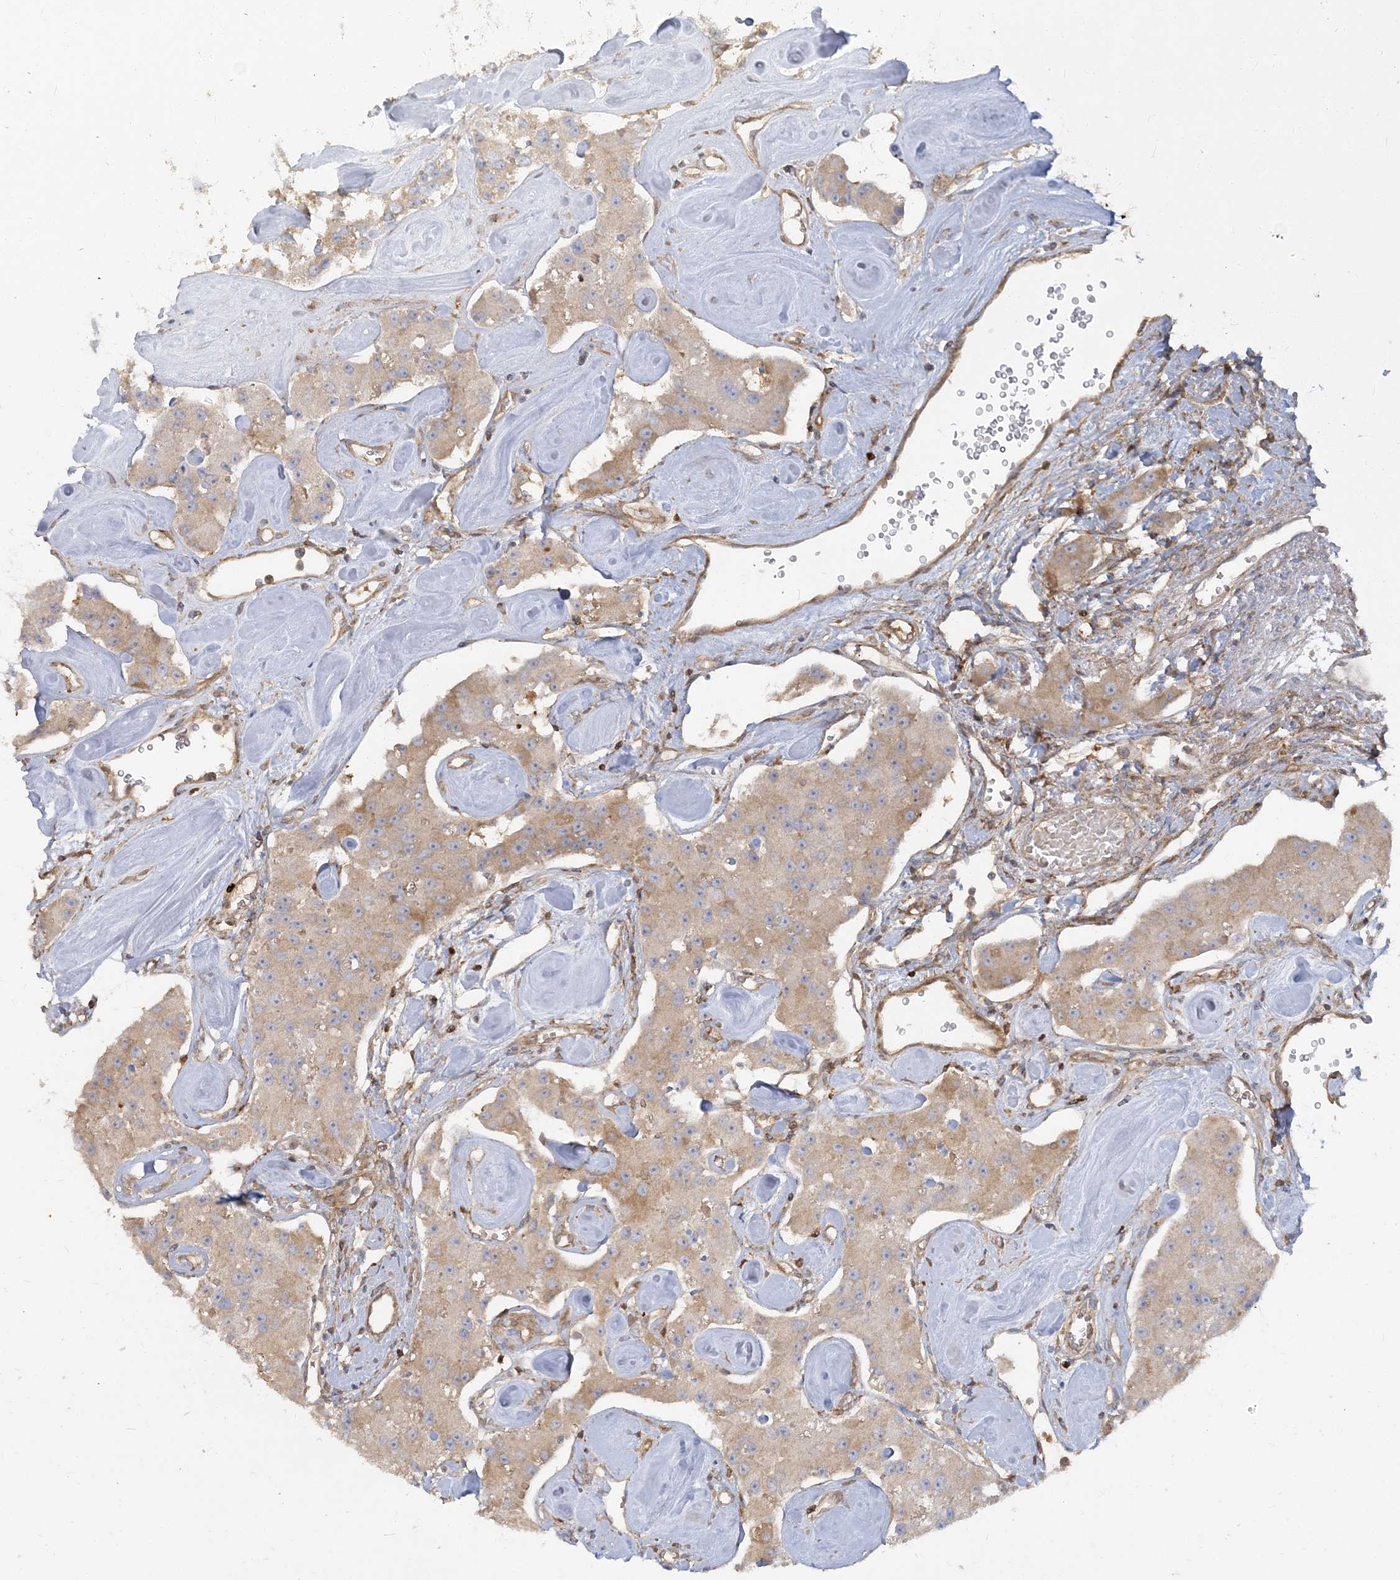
{"staining": {"intensity": "moderate", "quantity": "25%-75%", "location": "cytoplasmic/membranous"}, "tissue": "carcinoid", "cell_type": "Tumor cells", "image_type": "cancer", "snomed": [{"axis": "morphology", "description": "Carcinoid, malignant, NOS"}, {"axis": "topography", "description": "Pancreas"}], "caption": "Malignant carcinoid stained with a protein marker demonstrates moderate staining in tumor cells.", "gene": "STAM", "patient": {"sex": "male", "age": 41}}